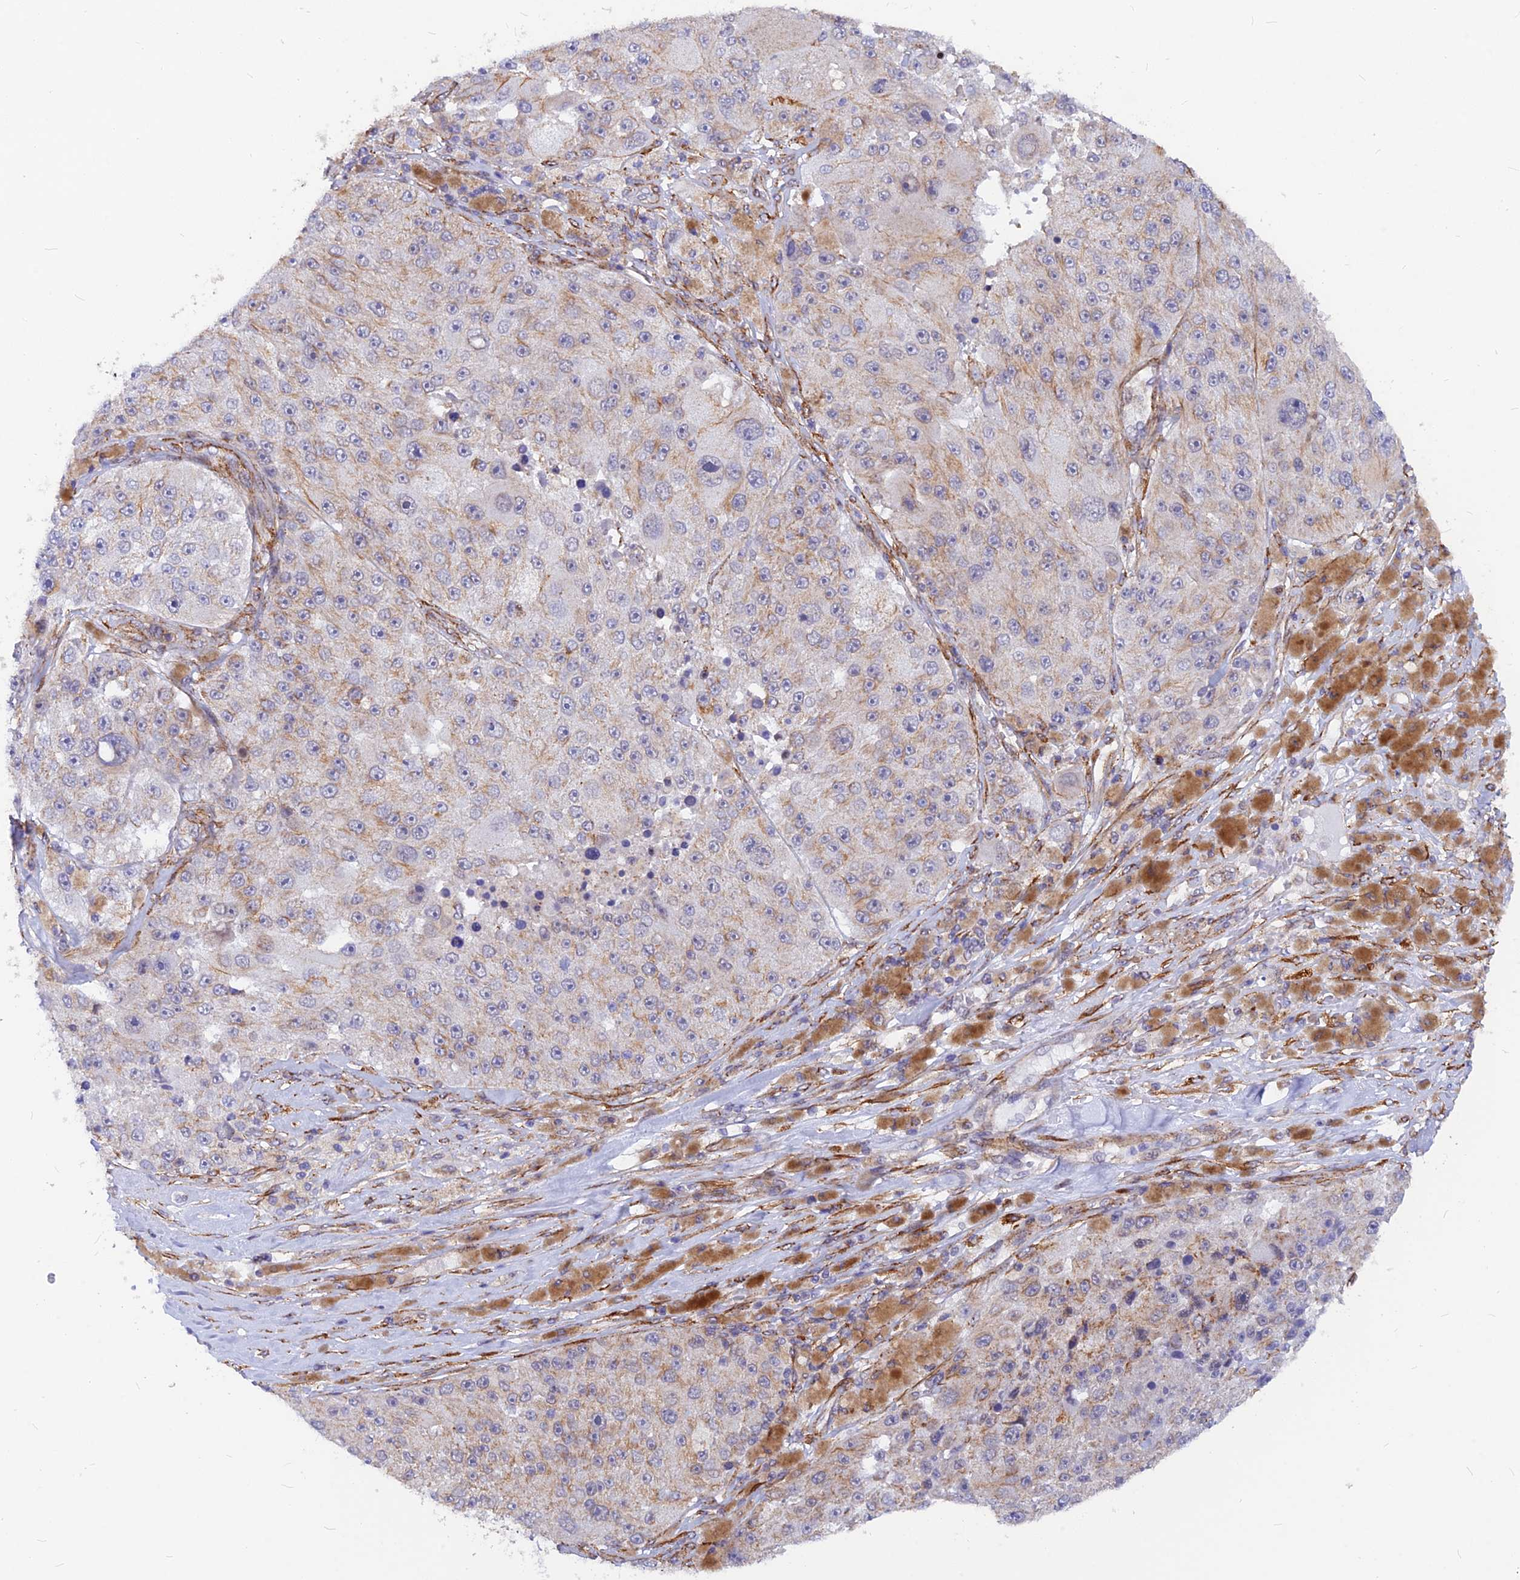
{"staining": {"intensity": "moderate", "quantity": "<25%", "location": "cytoplasmic/membranous,nuclear"}, "tissue": "melanoma", "cell_type": "Tumor cells", "image_type": "cancer", "snomed": [{"axis": "morphology", "description": "Malignant melanoma, Metastatic site"}, {"axis": "topography", "description": "Lymph node"}], "caption": "Immunohistochemical staining of melanoma reveals low levels of moderate cytoplasmic/membranous and nuclear staining in approximately <25% of tumor cells.", "gene": "VSTM2L", "patient": {"sex": "male", "age": 62}}